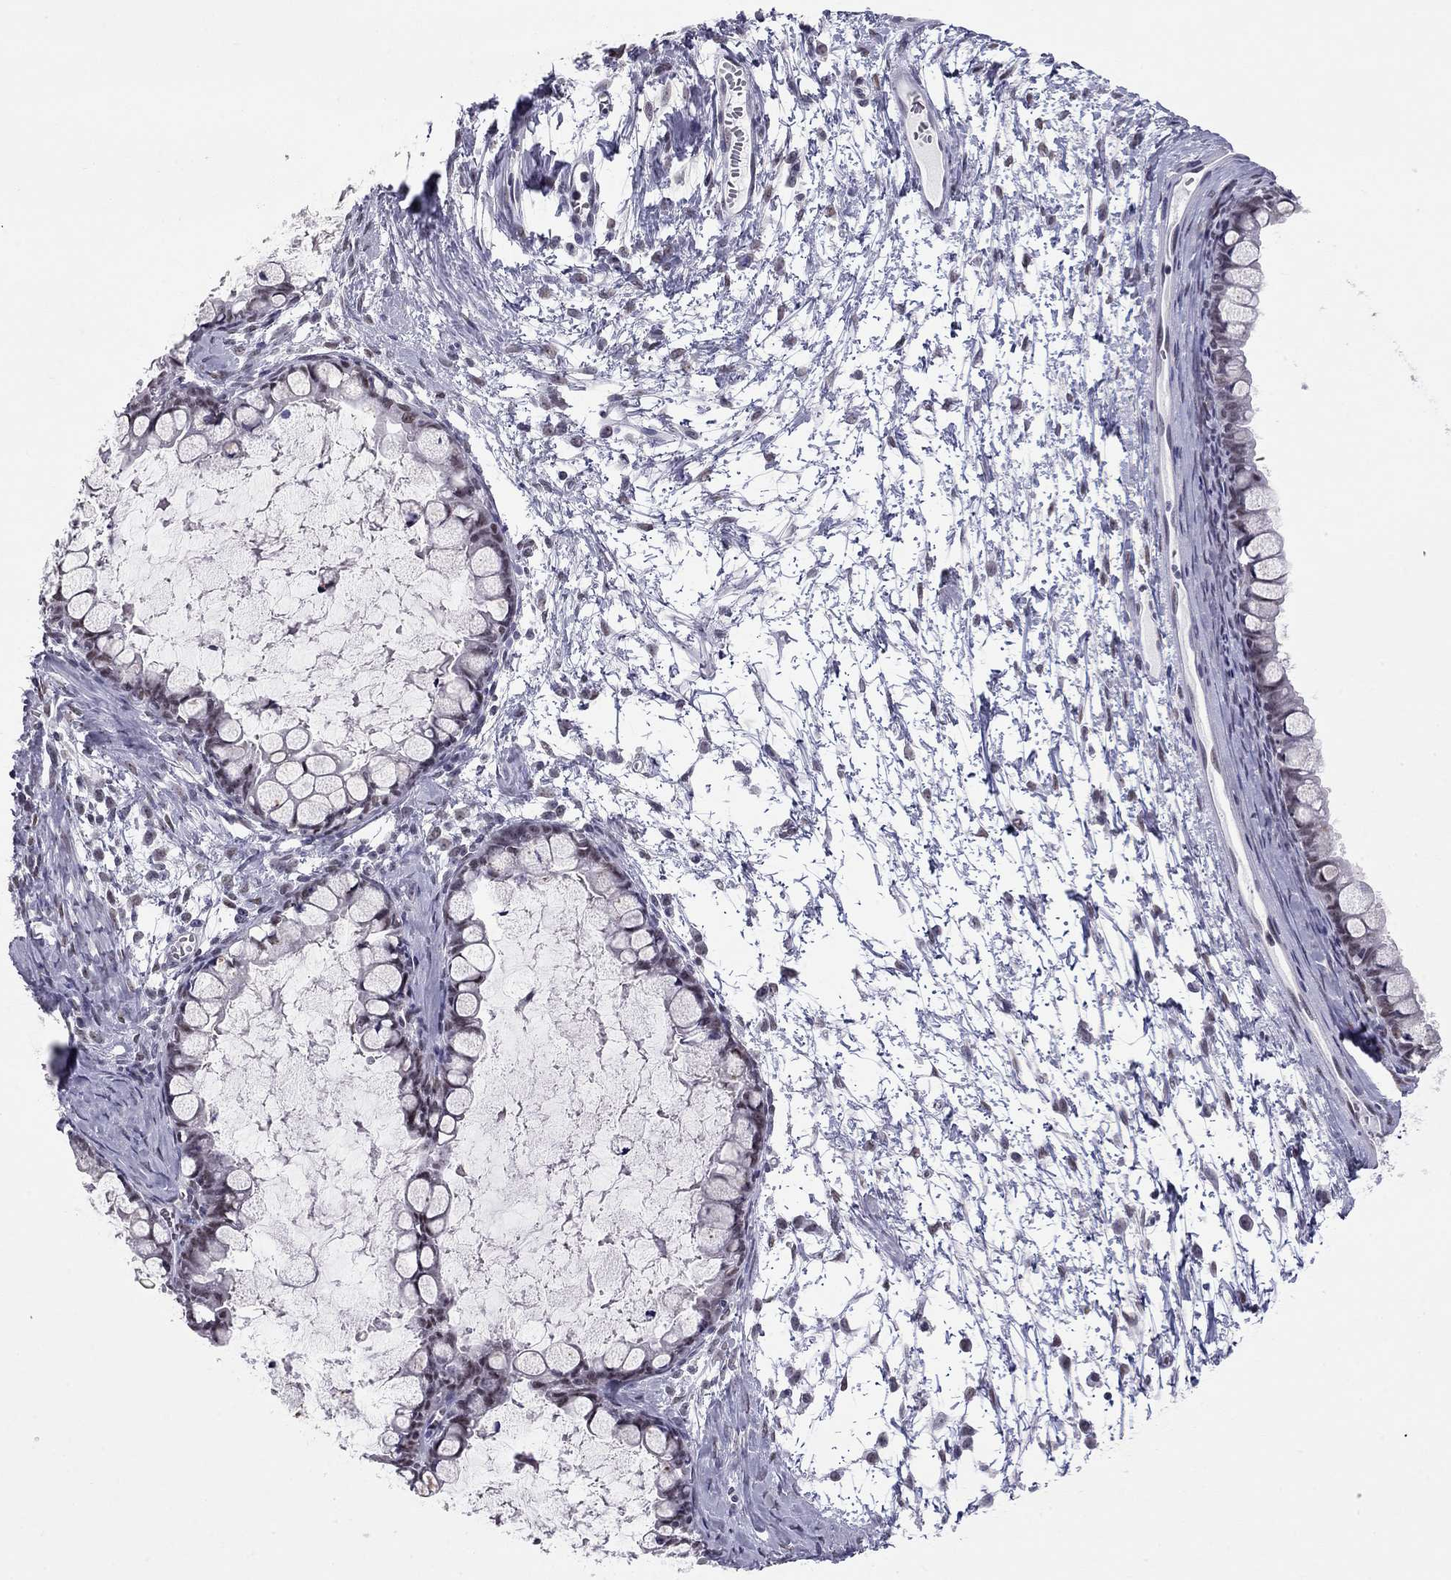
{"staining": {"intensity": "moderate", "quantity": "<25%", "location": "nuclear"}, "tissue": "ovarian cancer", "cell_type": "Tumor cells", "image_type": "cancer", "snomed": [{"axis": "morphology", "description": "Cystadenocarcinoma, mucinous, NOS"}, {"axis": "topography", "description": "Ovary"}], "caption": "Immunohistochemistry (IHC) staining of ovarian mucinous cystadenocarcinoma, which displays low levels of moderate nuclear positivity in about <25% of tumor cells indicating moderate nuclear protein expression. The staining was performed using DAB (brown) for protein detection and nuclei were counterstained in hematoxylin (blue).", "gene": "DOT1L", "patient": {"sex": "female", "age": 63}}